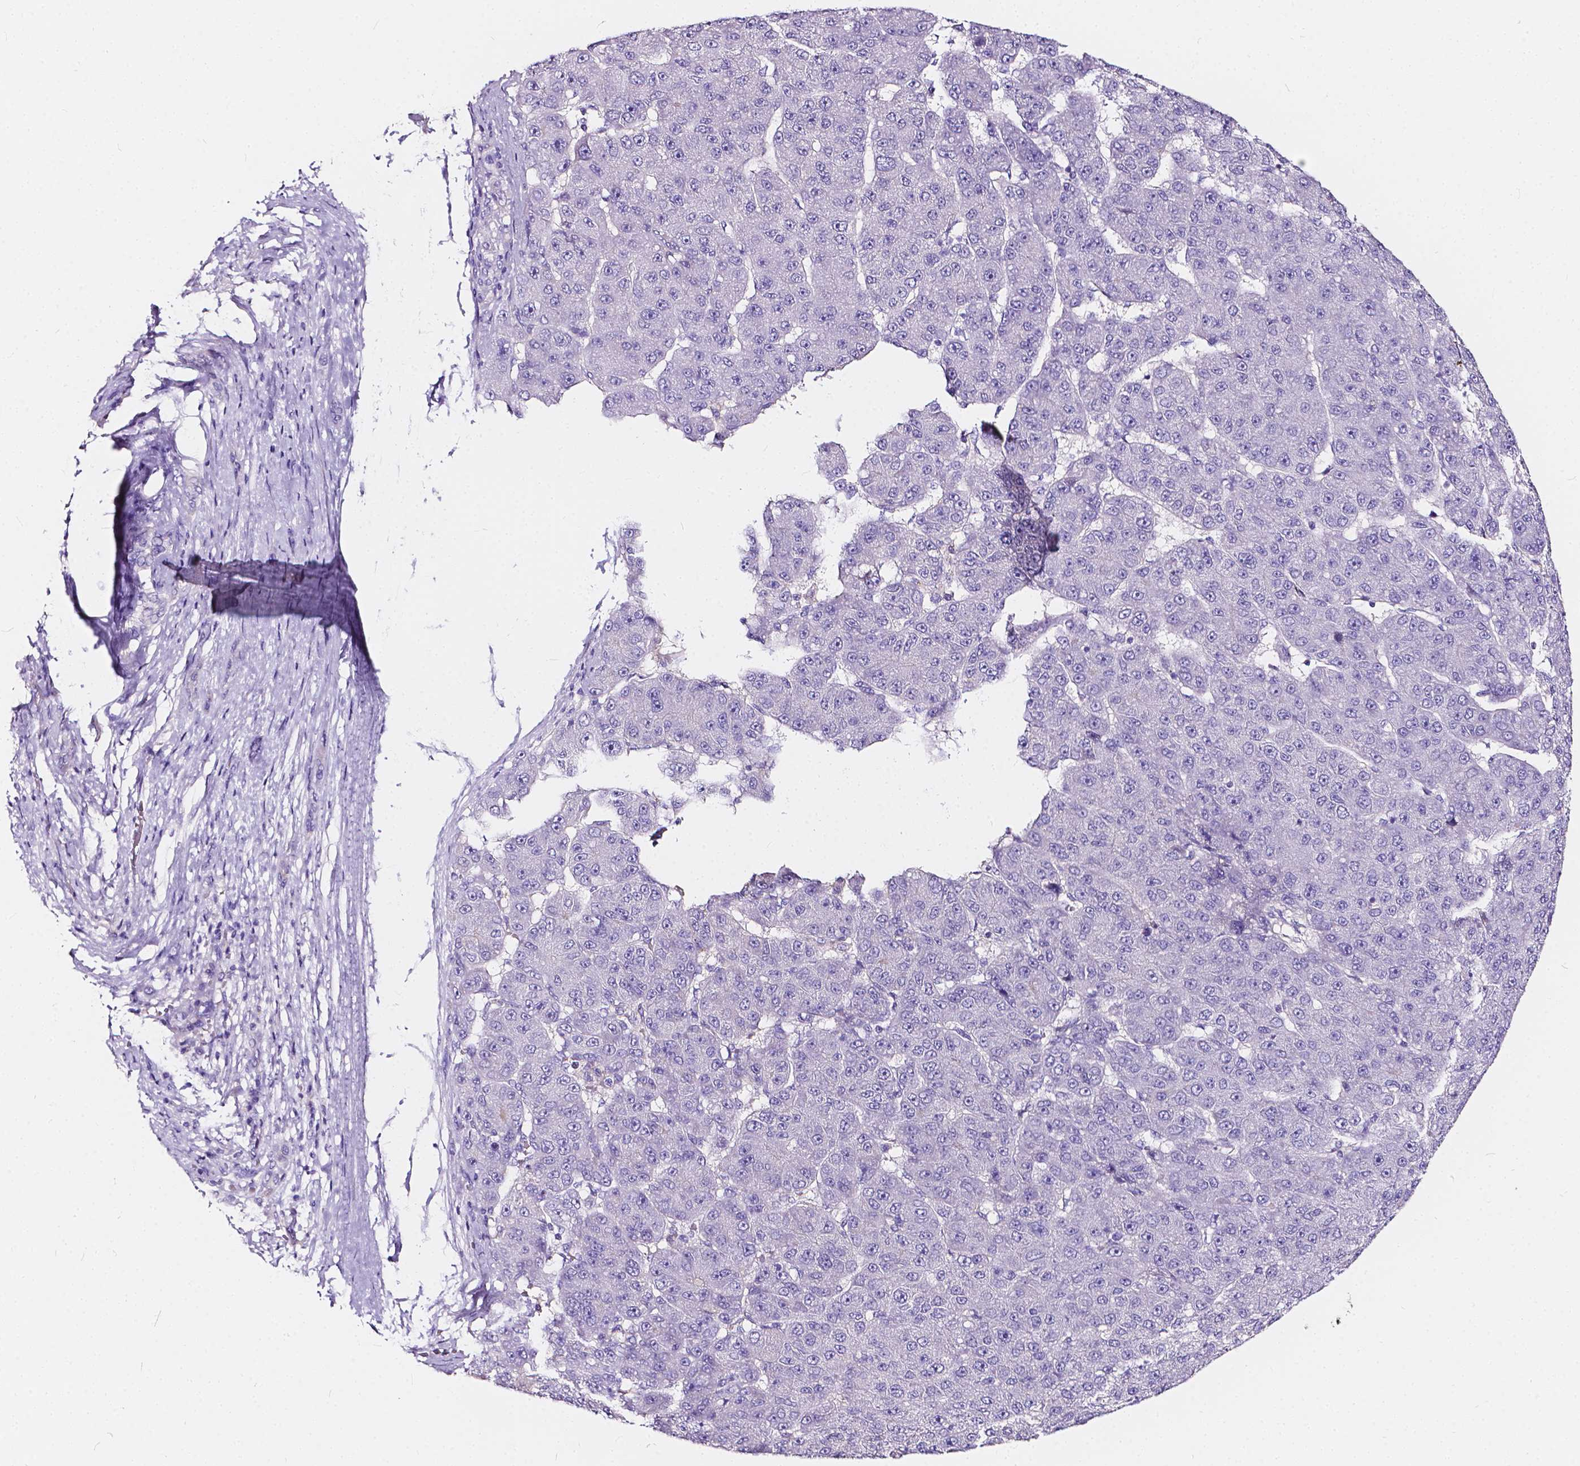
{"staining": {"intensity": "negative", "quantity": "none", "location": "none"}, "tissue": "liver cancer", "cell_type": "Tumor cells", "image_type": "cancer", "snomed": [{"axis": "morphology", "description": "Carcinoma, Hepatocellular, NOS"}, {"axis": "topography", "description": "Liver"}], "caption": "Tumor cells show no significant protein expression in liver cancer.", "gene": "CLSTN2", "patient": {"sex": "male", "age": 67}}